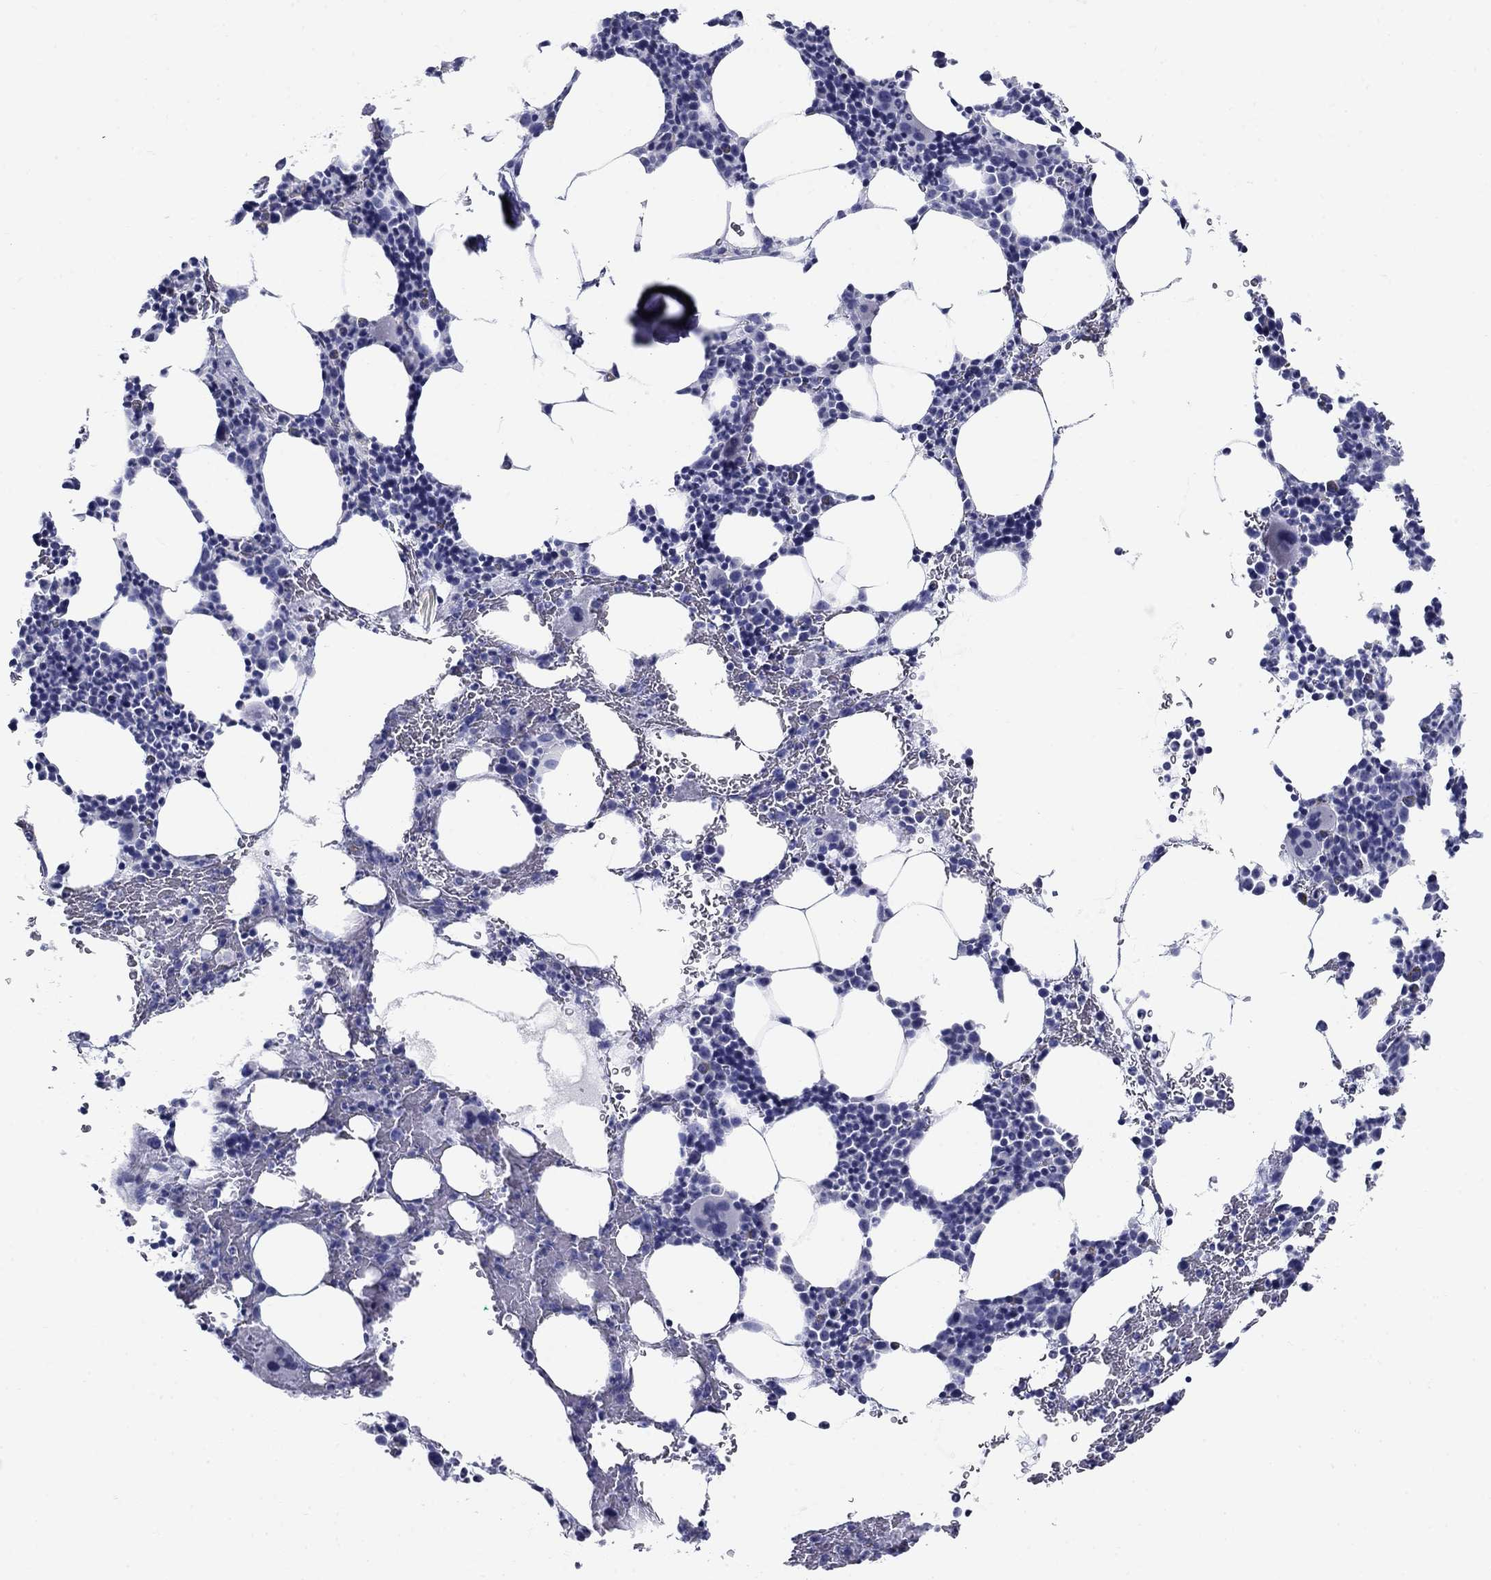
{"staining": {"intensity": "negative", "quantity": "none", "location": "none"}, "tissue": "bone marrow", "cell_type": "Hematopoietic cells", "image_type": "normal", "snomed": [{"axis": "morphology", "description": "Normal tissue, NOS"}, {"axis": "topography", "description": "Bone marrow"}], "caption": "The micrograph shows no staining of hematopoietic cells in unremarkable bone marrow.", "gene": "UPB1", "patient": {"sex": "male", "age": 83}}